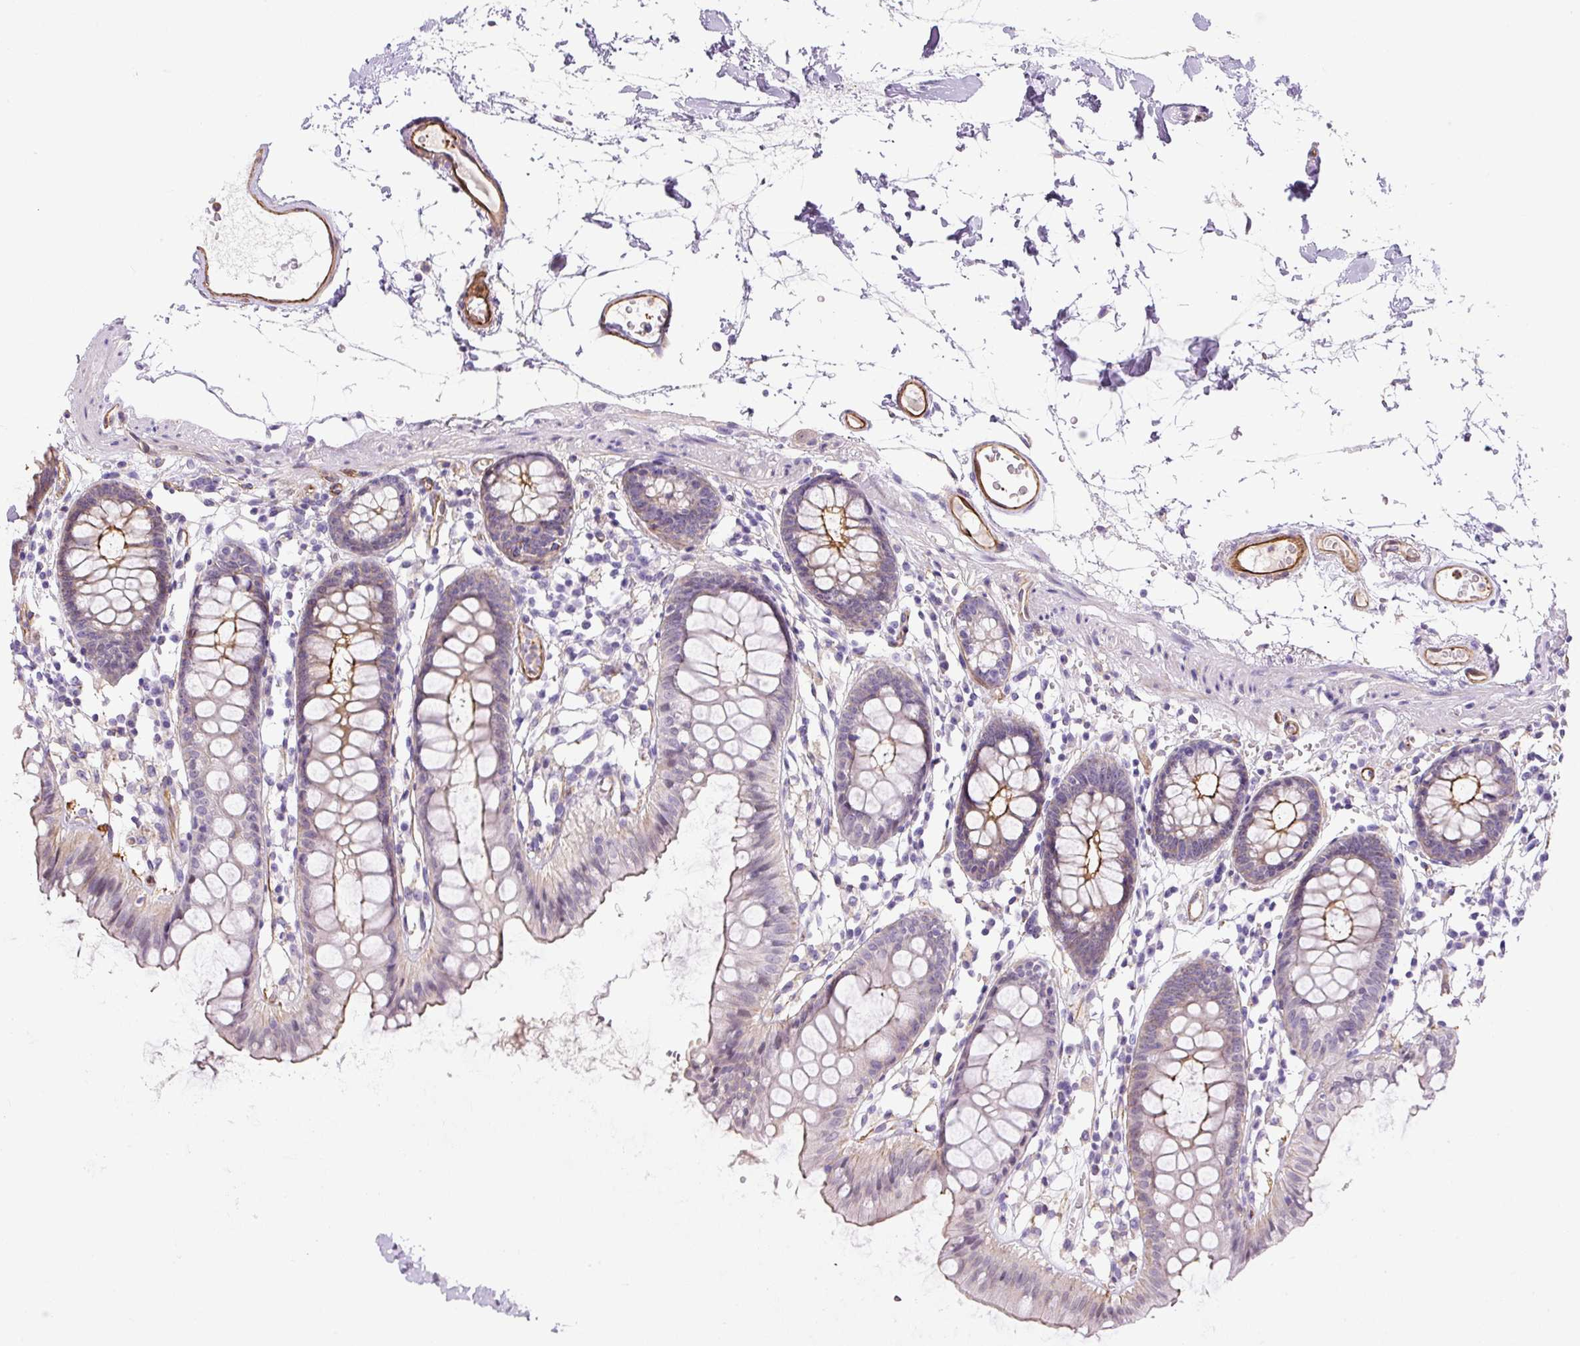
{"staining": {"intensity": "strong", "quantity": ">75%", "location": "cytoplasmic/membranous"}, "tissue": "colon", "cell_type": "Endothelial cells", "image_type": "normal", "snomed": [{"axis": "morphology", "description": "Normal tissue, NOS"}, {"axis": "topography", "description": "Colon"}], "caption": "This photomicrograph reveals IHC staining of benign colon, with high strong cytoplasmic/membranous staining in about >75% of endothelial cells.", "gene": "B3GALT5", "patient": {"sex": "female", "age": 84}}